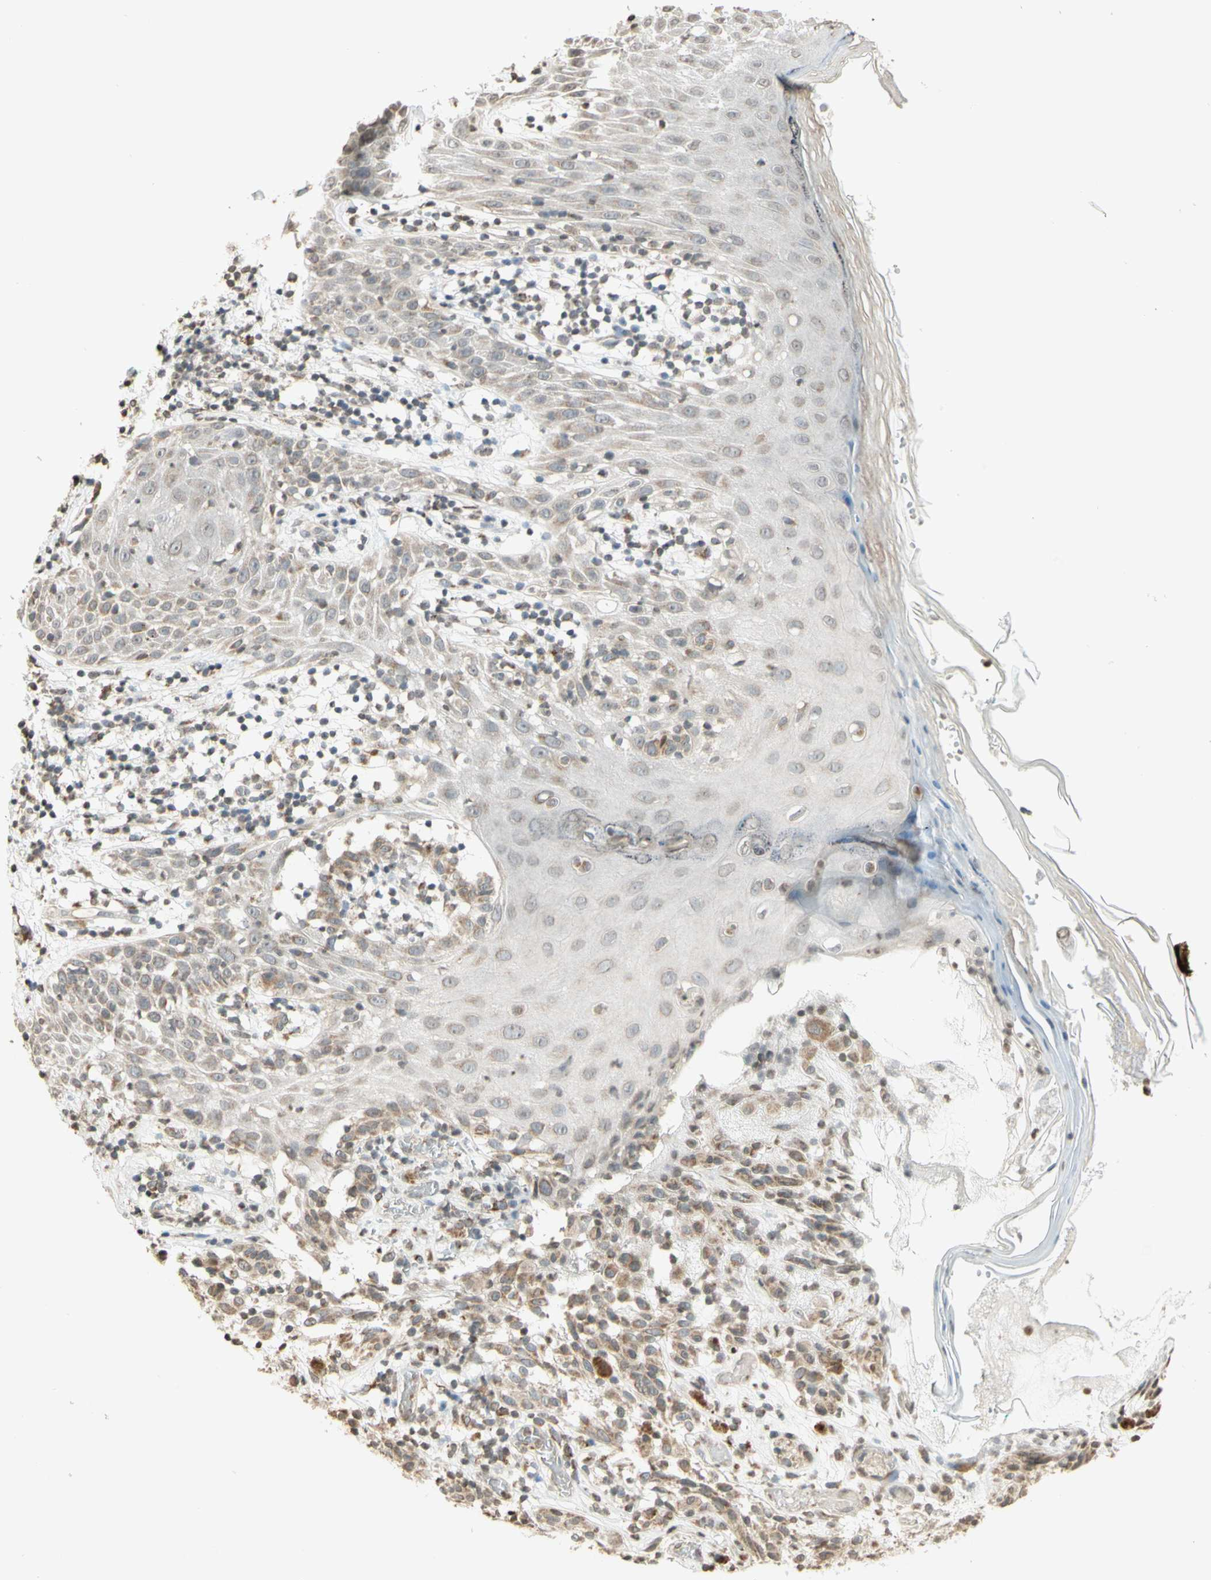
{"staining": {"intensity": "weak", "quantity": ">75%", "location": "cytoplasmic/membranous"}, "tissue": "melanoma", "cell_type": "Tumor cells", "image_type": "cancer", "snomed": [{"axis": "morphology", "description": "Malignant melanoma, NOS"}, {"axis": "topography", "description": "Skin"}], "caption": "Approximately >75% of tumor cells in human melanoma exhibit weak cytoplasmic/membranous protein staining as visualized by brown immunohistochemical staining.", "gene": "CCNI", "patient": {"sex": "female", "age": 46}}